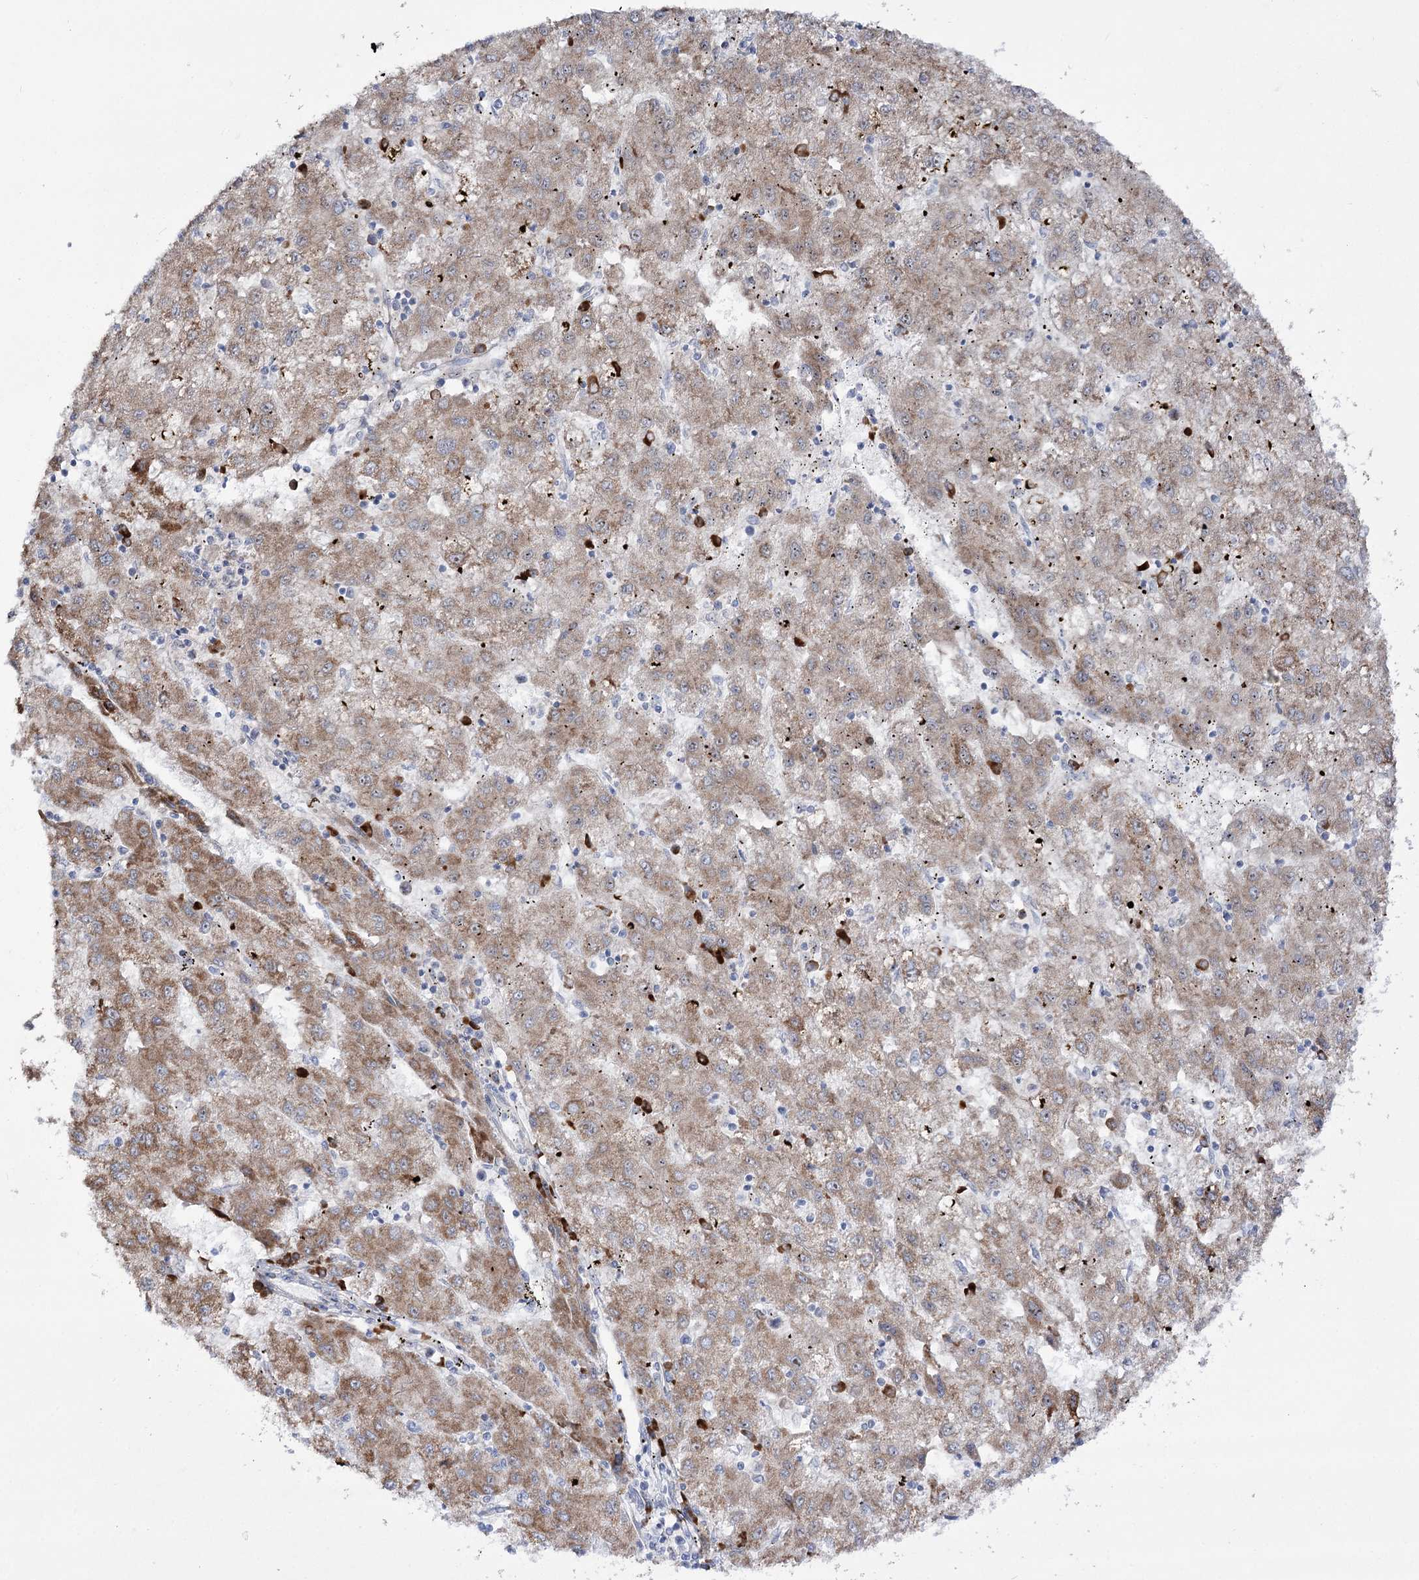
{"staining": {"intensity": "moderate", "quantity": ">75%", "location": "cytoplasmic/membranous"}, "tissue": "liver cancer", "cell_type": "Tumor cells", "image_type": "cancer", "snomed": [{"axis": "morphology", "description": "Carcinoma, Hepatocellular, NOS"}, {"axis": "topography", "description": "Liver"}], "caption": "Liver hepatocellular carcinoma stained with a brown dye displays moderate cytoplasmic/membranous positive expression in about >75% of tumor cells.", "gene": "METTL5", "patient": {"sex": "male", "age": 72}}